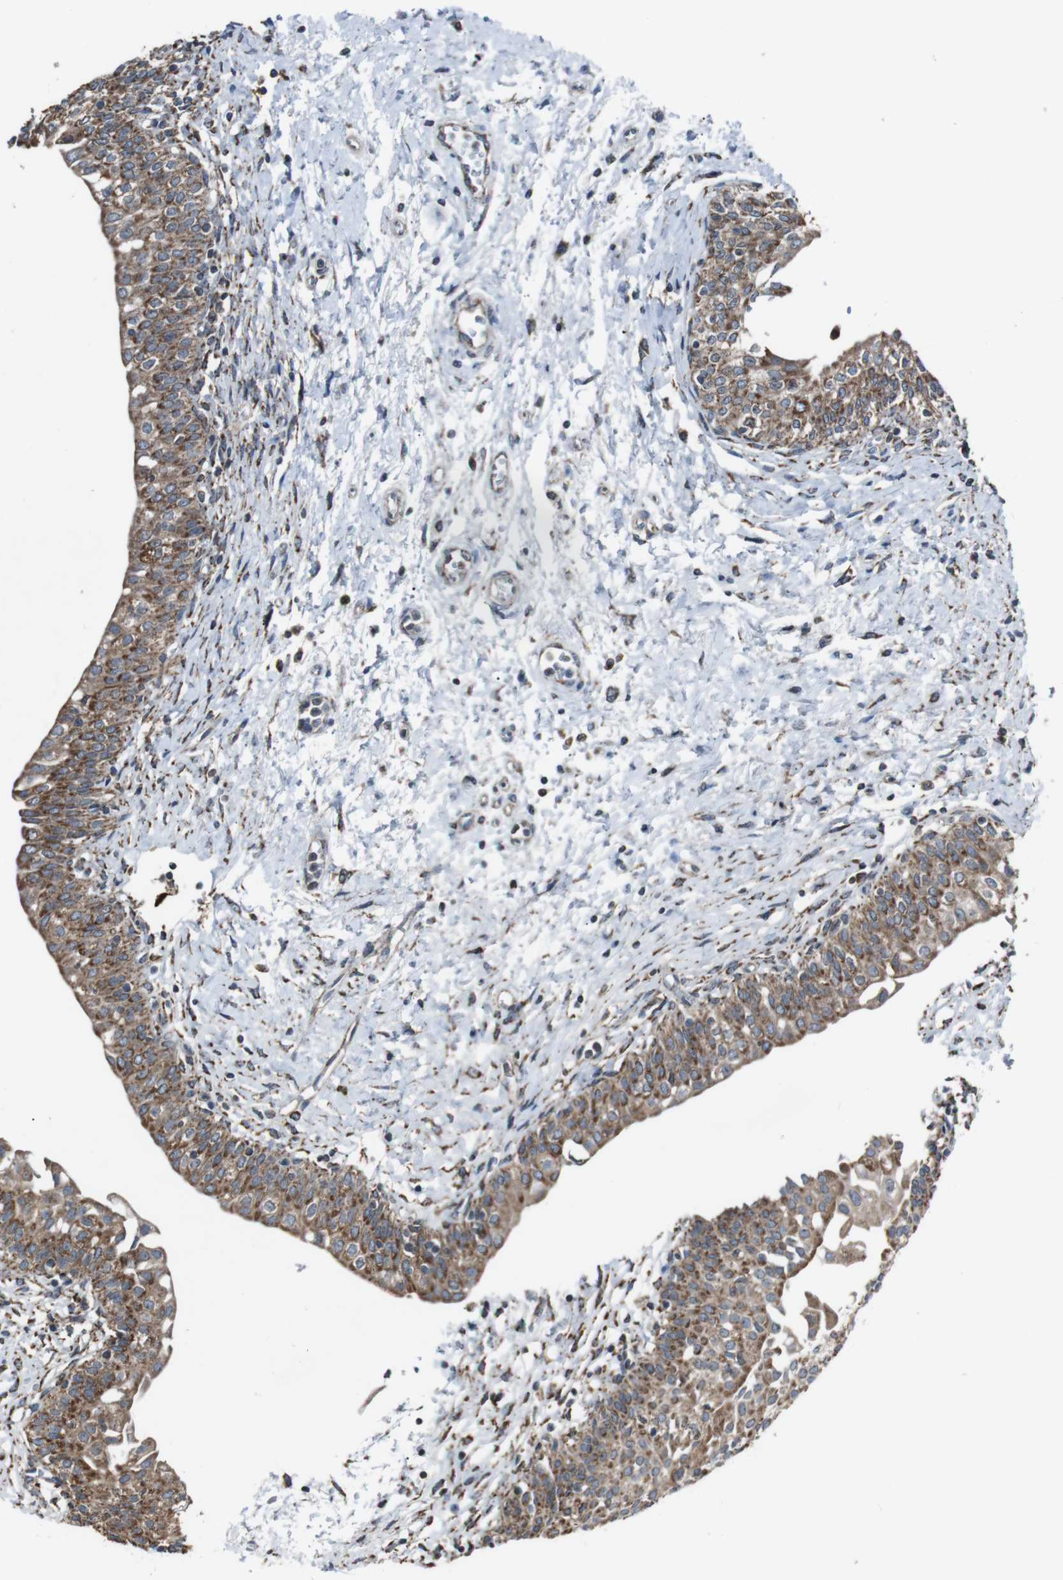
{"staining": {"intensity": "moderate", "quantity": ">75%", "location": "cytoplasmic/membranous"}, "tissue": "urinary bladder", "cell_type": "Urothelial cells", "image_type": "normal", "snomed": [{"axis": "morphology", "description": "Normal tissue, NOS"}, {"axis": "topography", "description": "Urinary bladder"}], "caption": "A brown stain shows moderate cytoplasmic/membranous positivity of a protein in urothelial cells of benign urinary bladder.", "gene": "CISD2", "patient": {"sex": "male", "age": 55}}